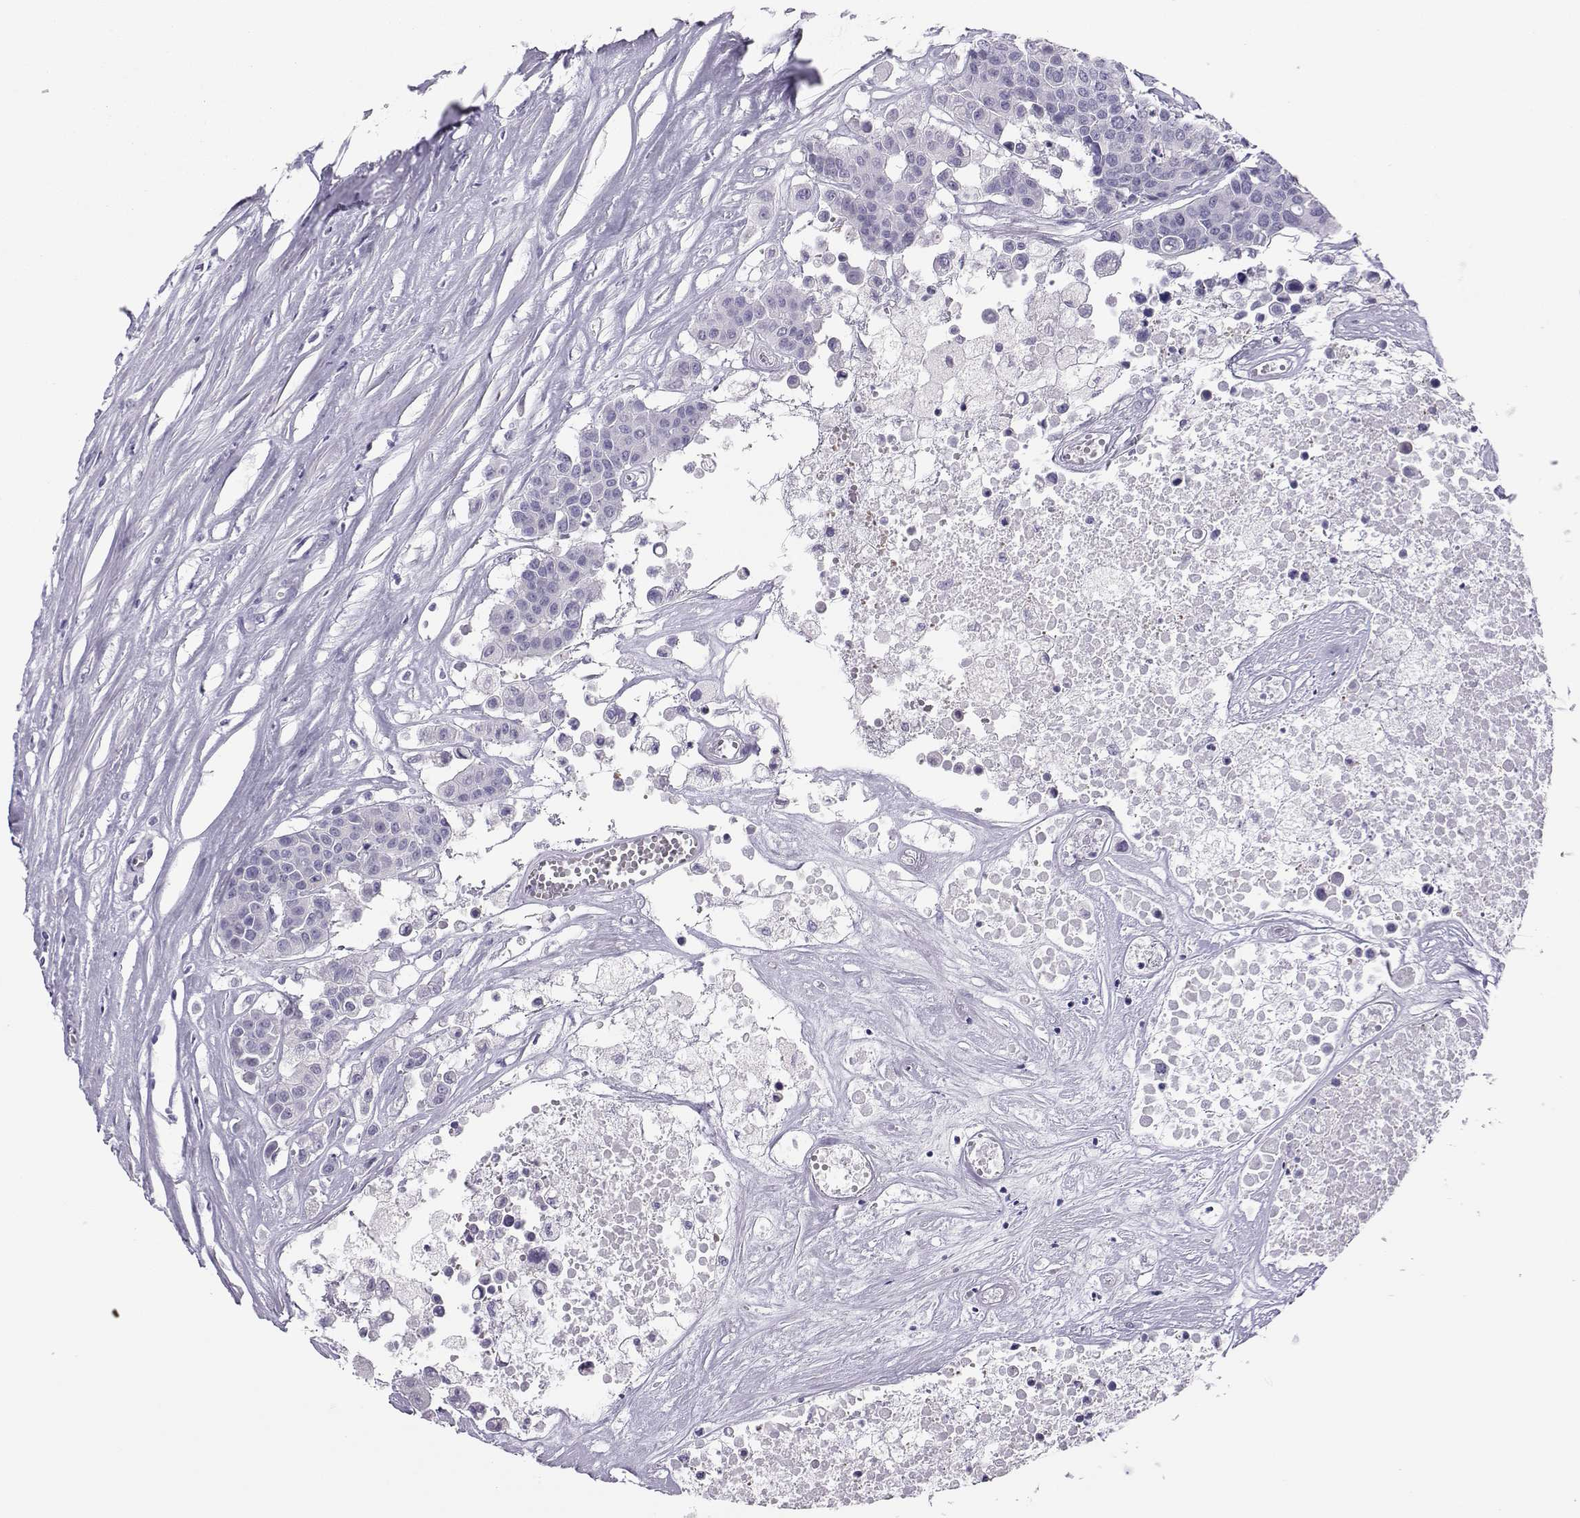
{"staining": {"intensity": "negative", "quantity": "none", "location": "none"}, "tissue": "carcinoid", "cell_type": "Tumor cells", "image_type": "cancer", "snomed": [{"axis": "morphology", "description": "Carcinoid, malignant, NOS"}, {"axis": "topography", "description": "Colon"}], "caption": "IHC of carcinoid (malignant) displays no positivity in tumor cells. (DAB immunohistochemistry visualized using brightfield microscopy, high magnification).", "gene": "TRPM7", "patient": {"sex": "male", "age": 81}}